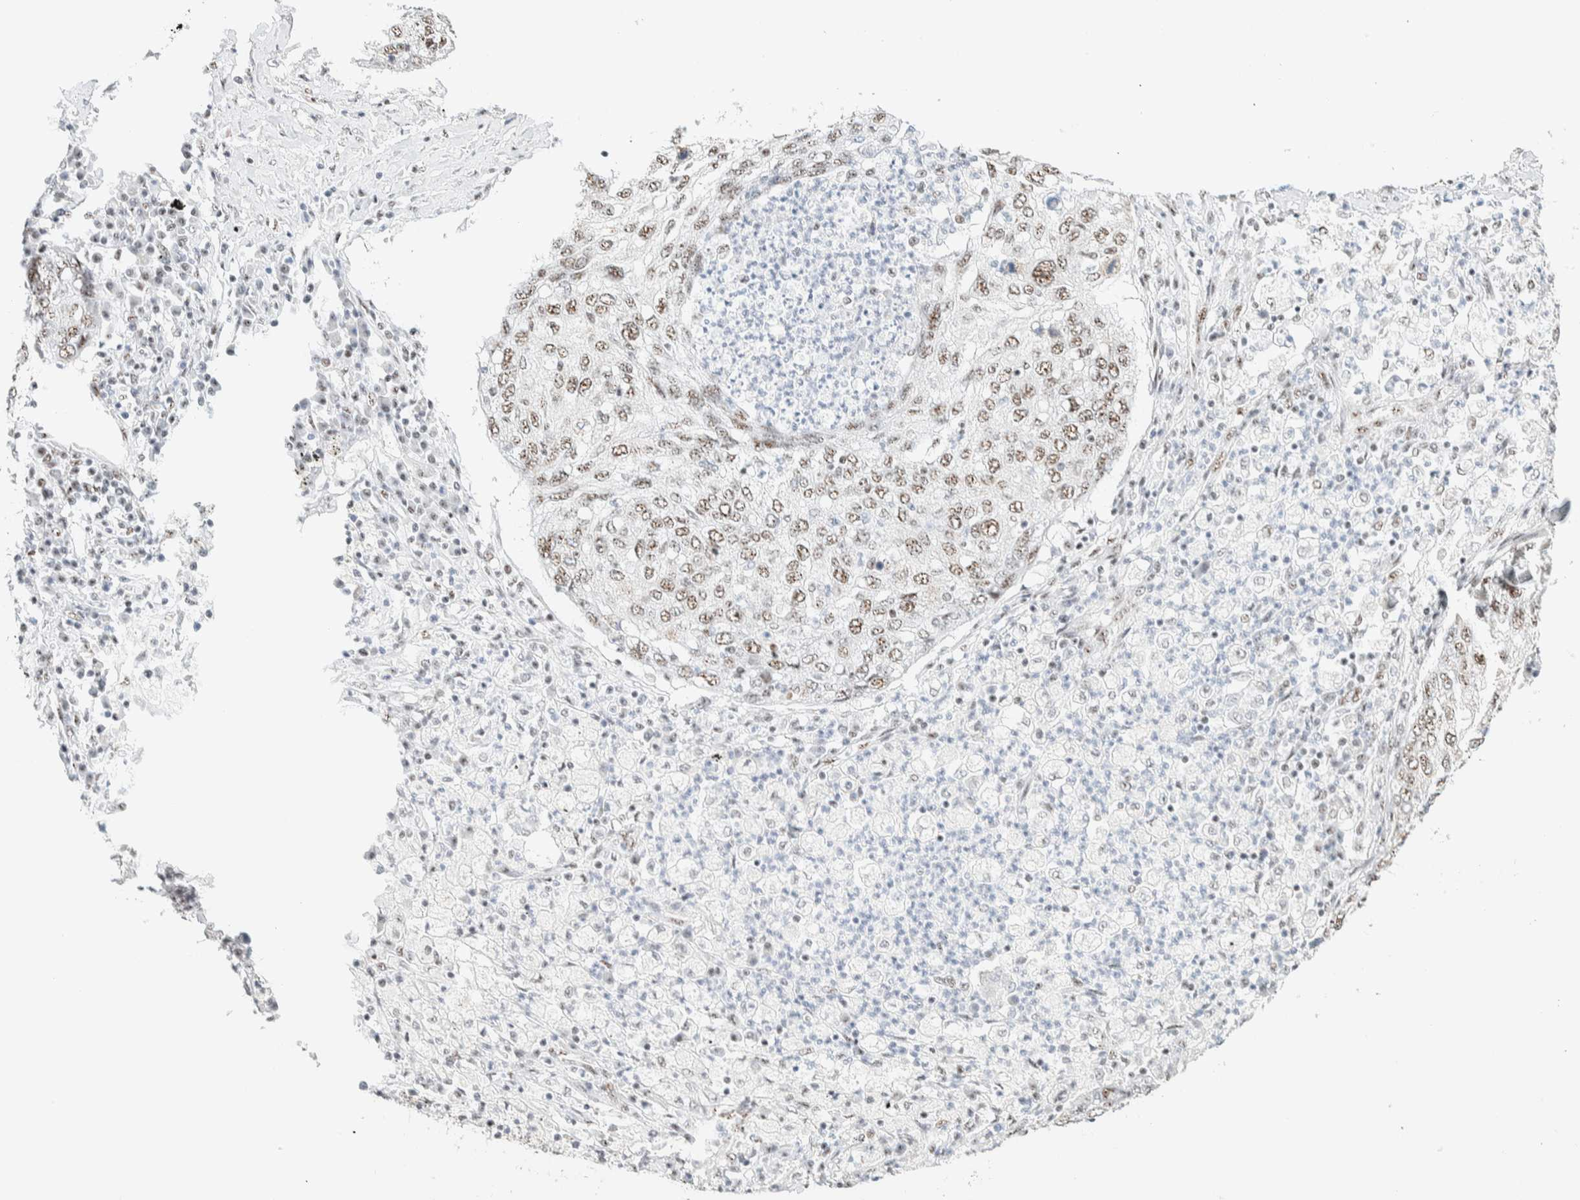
{"staining": {"intensity": "moderate", "quantity": "25%-75%", "location": "nuclear"}, "tissue": "lung cancer", "cell_type": "Tumor cells", "image_type": "cancer", "snomed": [{"axis": "morphology", "description": "Squamous cell carcinoma, NOS"}, {"axis": "topography", "description": "Lung"}], "caption": "The image displays staining of lung cancer, revealing moderate nuclear protein expression (brown color) within tumor cells.", "gene": "SON", "patient": {"sex": "female", "age": 63}}